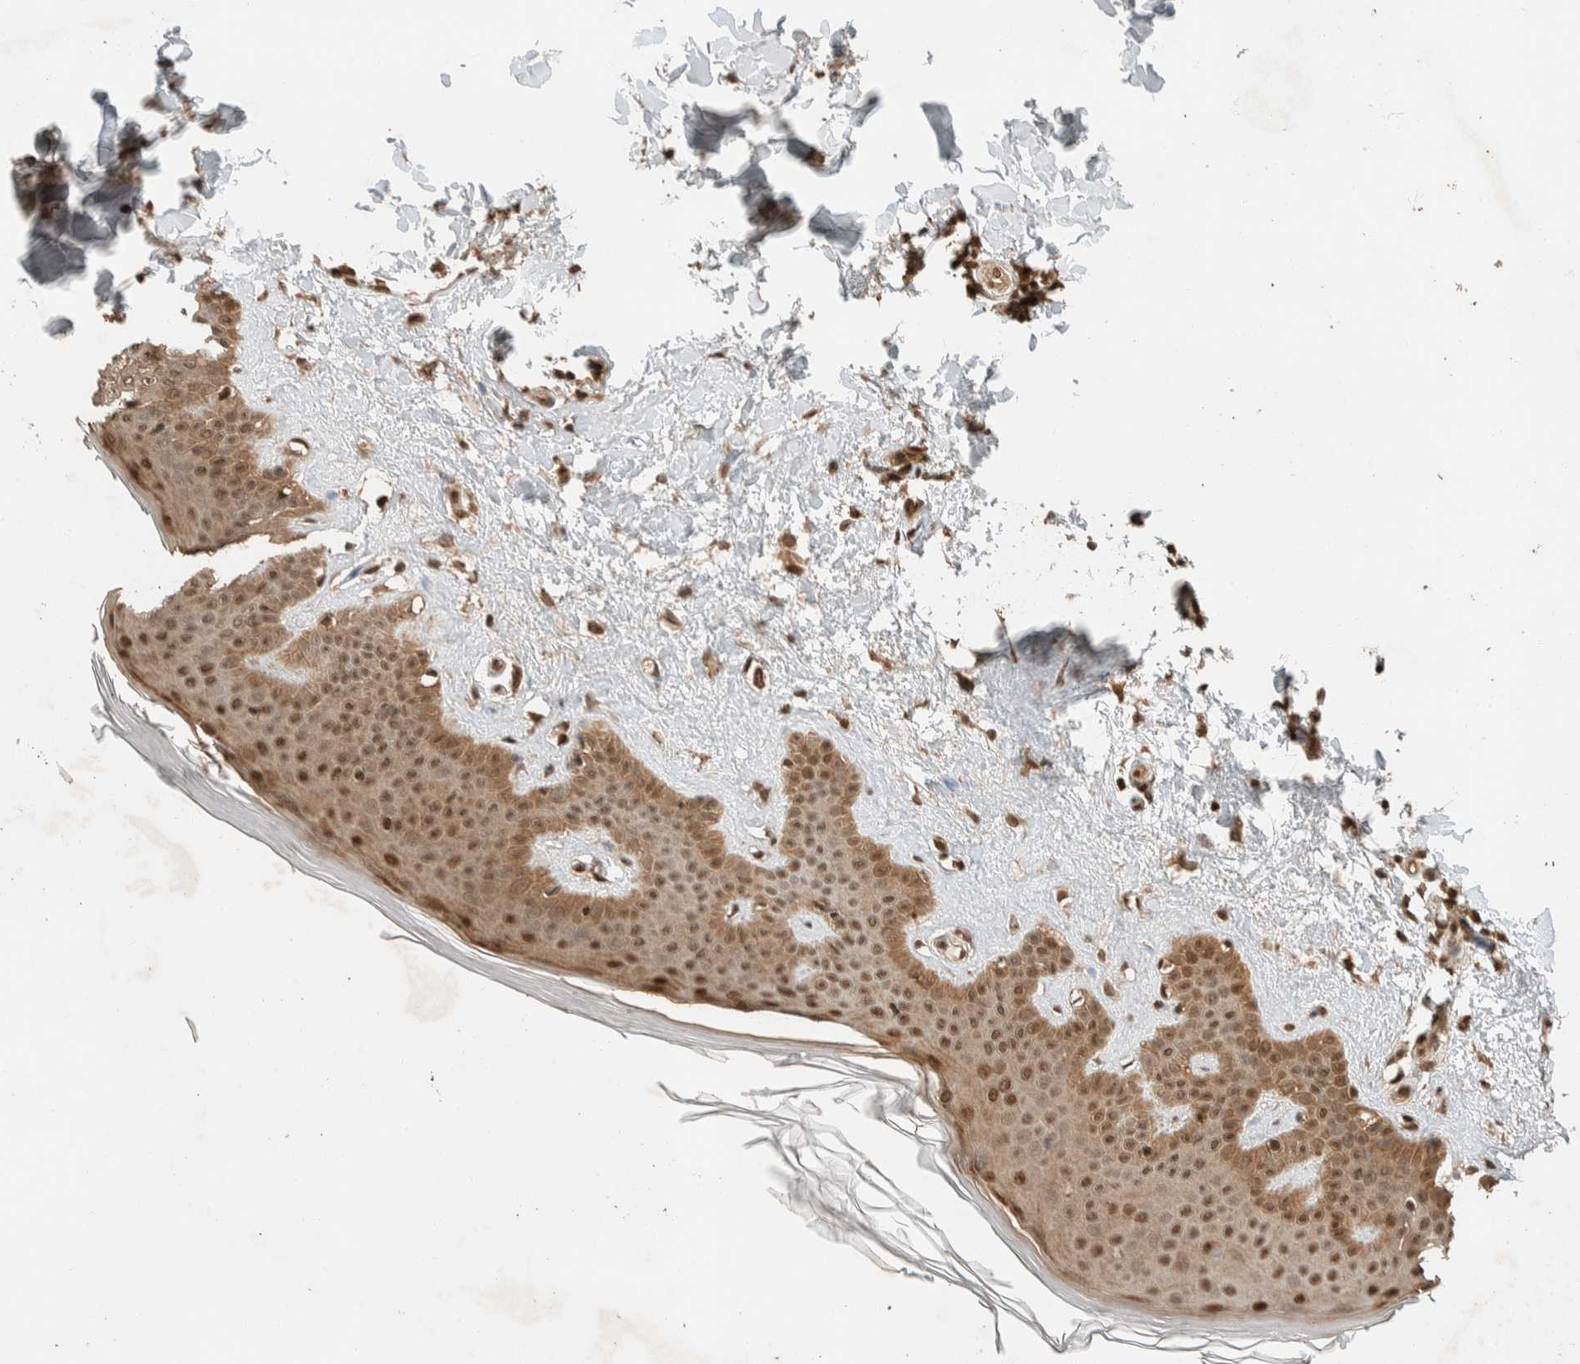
{"staining": {"intensity": "moderate", "quantity": ">75%", "location": "cytoplasmic/membranous,nuclear"}, "tissue": "skin", "cell_type": "Fibroblasts", "image_type": "normal", "snomed": [{"axis": "morphology", "description": "Normal tissue, NOS"}, {"axis": "morphology", "description": "Malignant melanoma, Metastatic site"}, {"axis": "topography", "description": "Skin"}], "caption": "This photomicrograph displays immunohistochemistry staining of unremarkable skin, with medium moderate cytoplasmic/membranous,nuclear positivity in about >75% of fibroblasts.", "gene": "ZBTB2", "patient": {"sex": "male", "age": 41}}